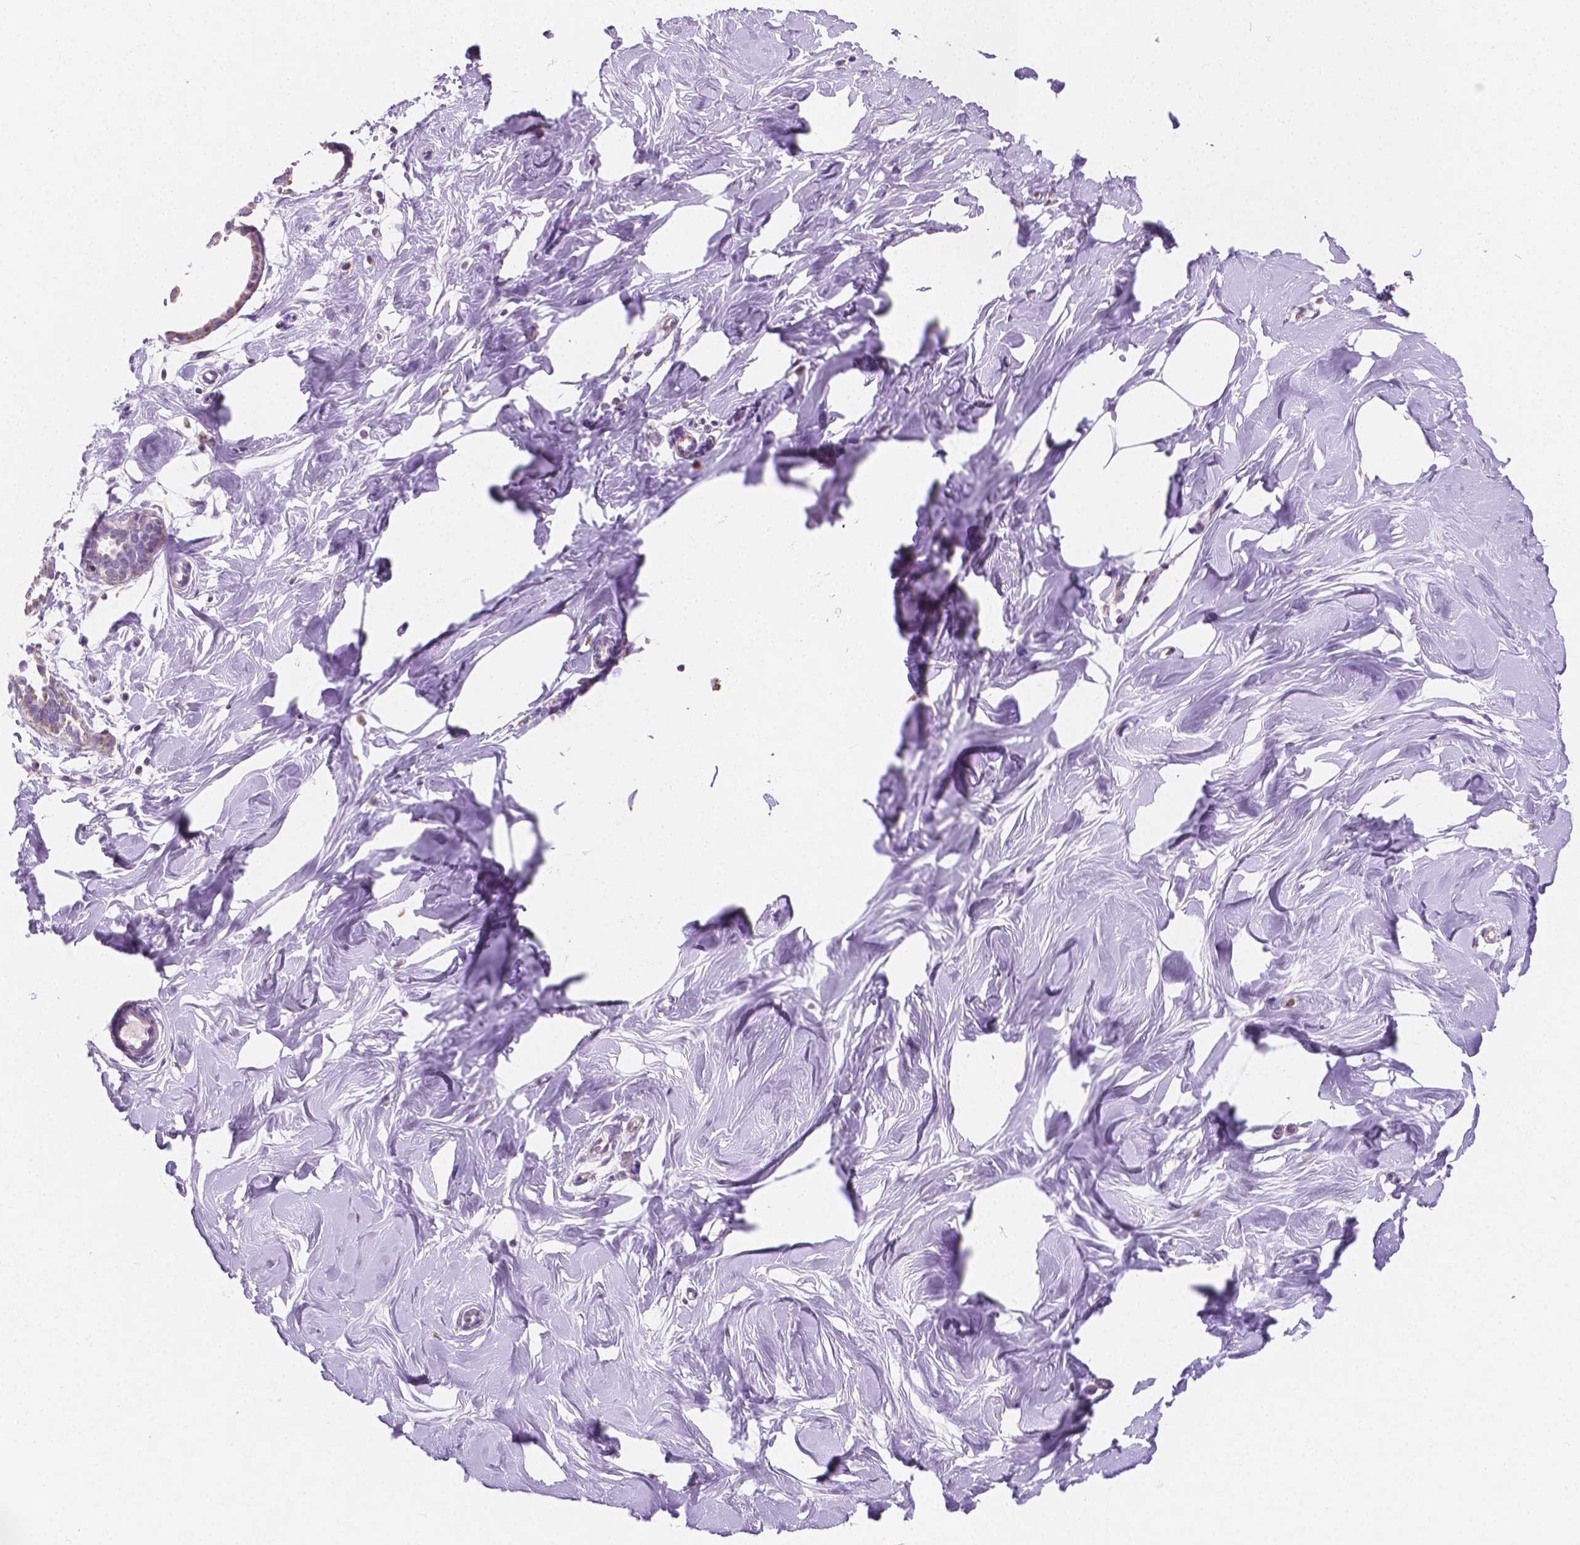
{"staining": {"intensity": "negative", "quantity": "none", "location": "none"}, "tissue": "breast", "cell_type": "Adipocytes", "image_type": "normal", "snomed": [{"axis": "morphology", "description": "Normal tissue, NOS"}, {"axis": "topography", "description": "Breast"}], "caption": "The photomicrograph exhibits no staining of adipocytes in benign breast.", "gene": "TMEM130", "patient": {"sex": "female", "age": 27}}